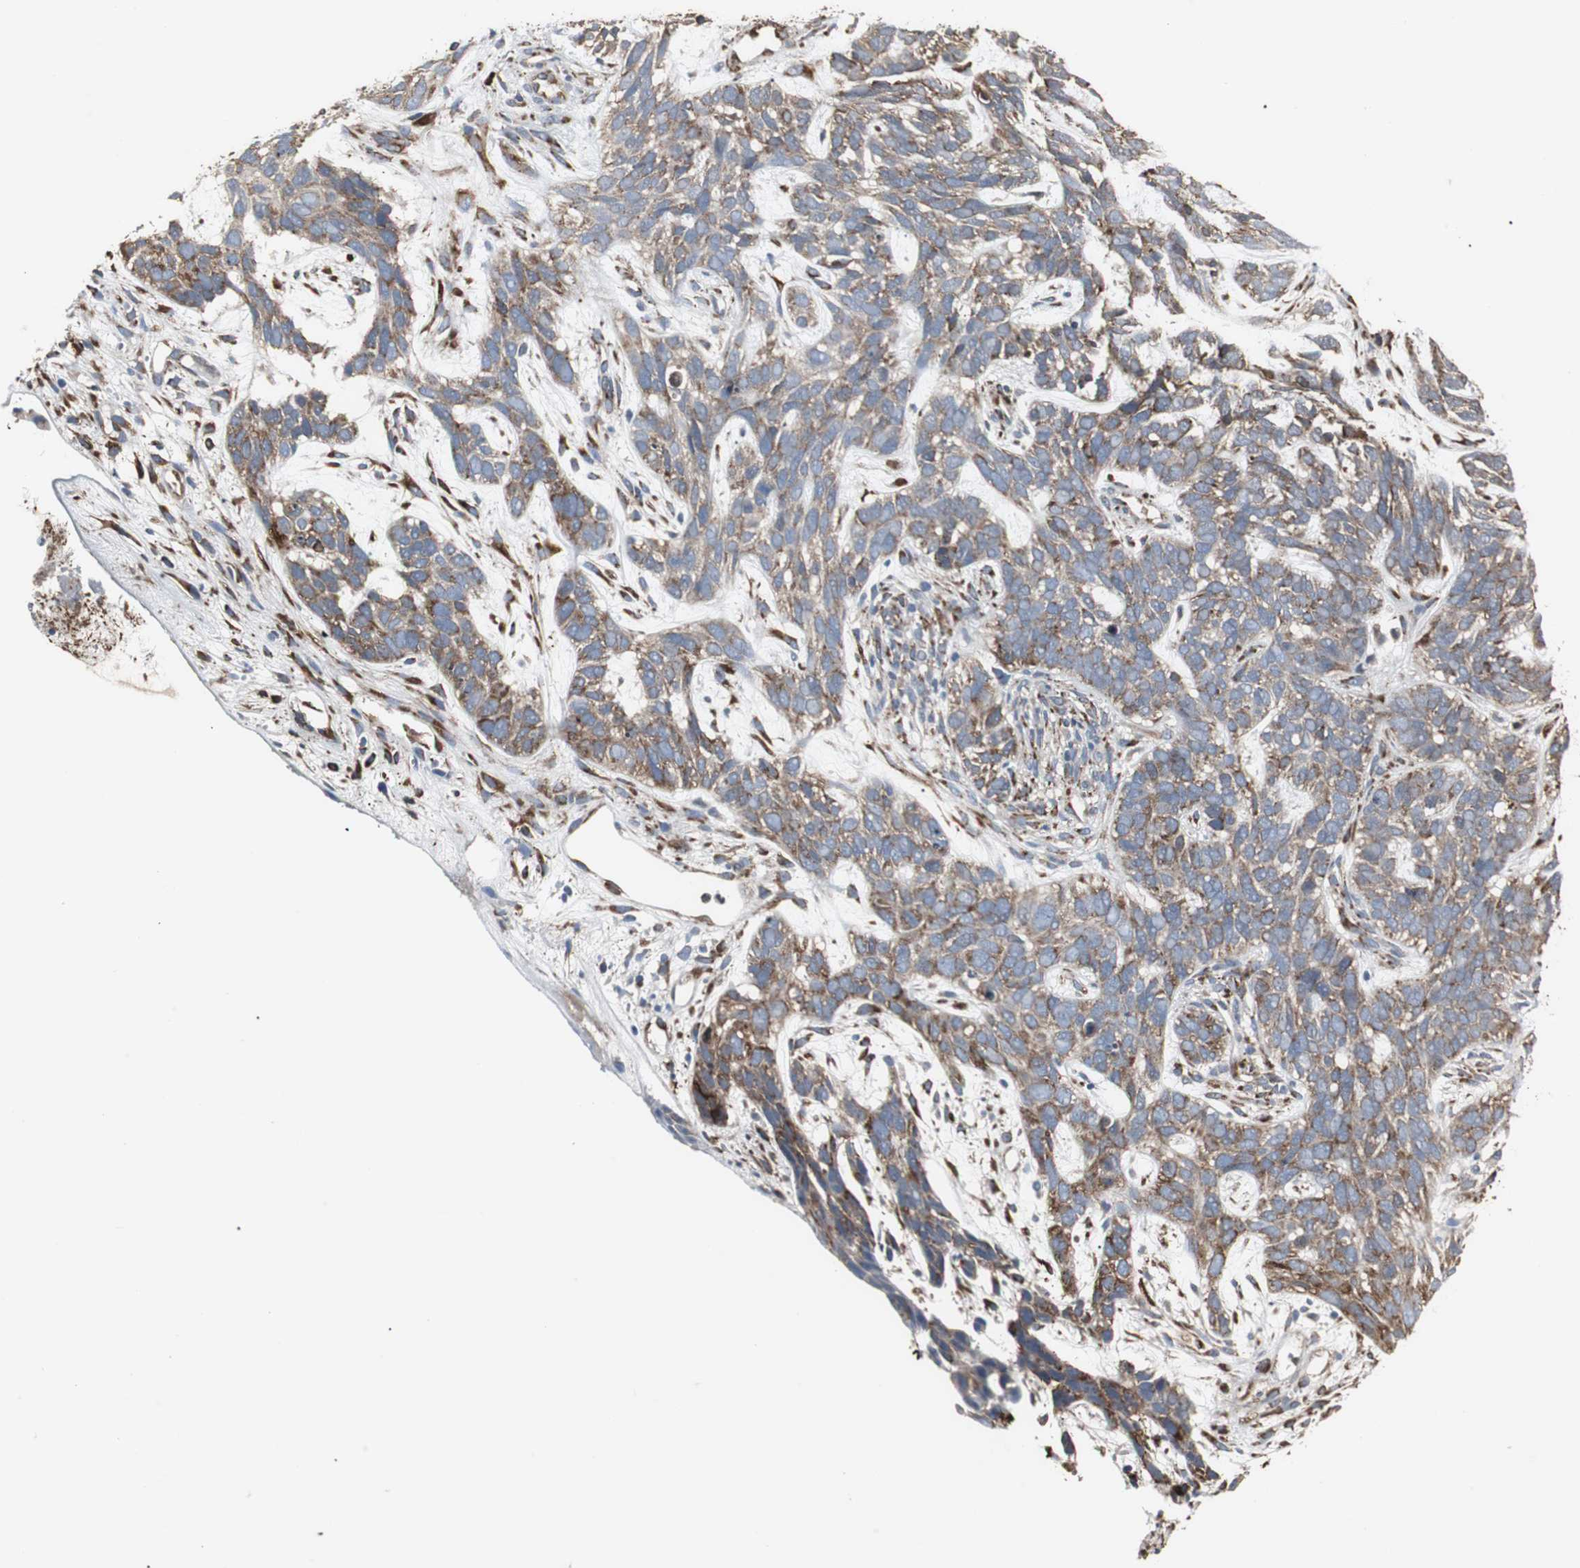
{"staining": {"intensity": "moderate", "quantity": "25%-75%", "location": "cytoplasmic/membranous"}, "tissue": "skin cancer", "cell_type": "Tumor cells", "image_type": "cancer", "snomed": [{"axis": "morphology", "description": "Basal cell carcinoma"}, {"axis": "topography", "description": "Skin"}], "caption": "A histopathology image showing moderate cytoplasmic/membranous positivity in approximately 25%-75% of tumor cells in skin cancer (basal cell carcinoma), as visualized by brown immunohistochemical staining.", "gene": "CALU", "patient": {"sex": "male", "age": 87}}